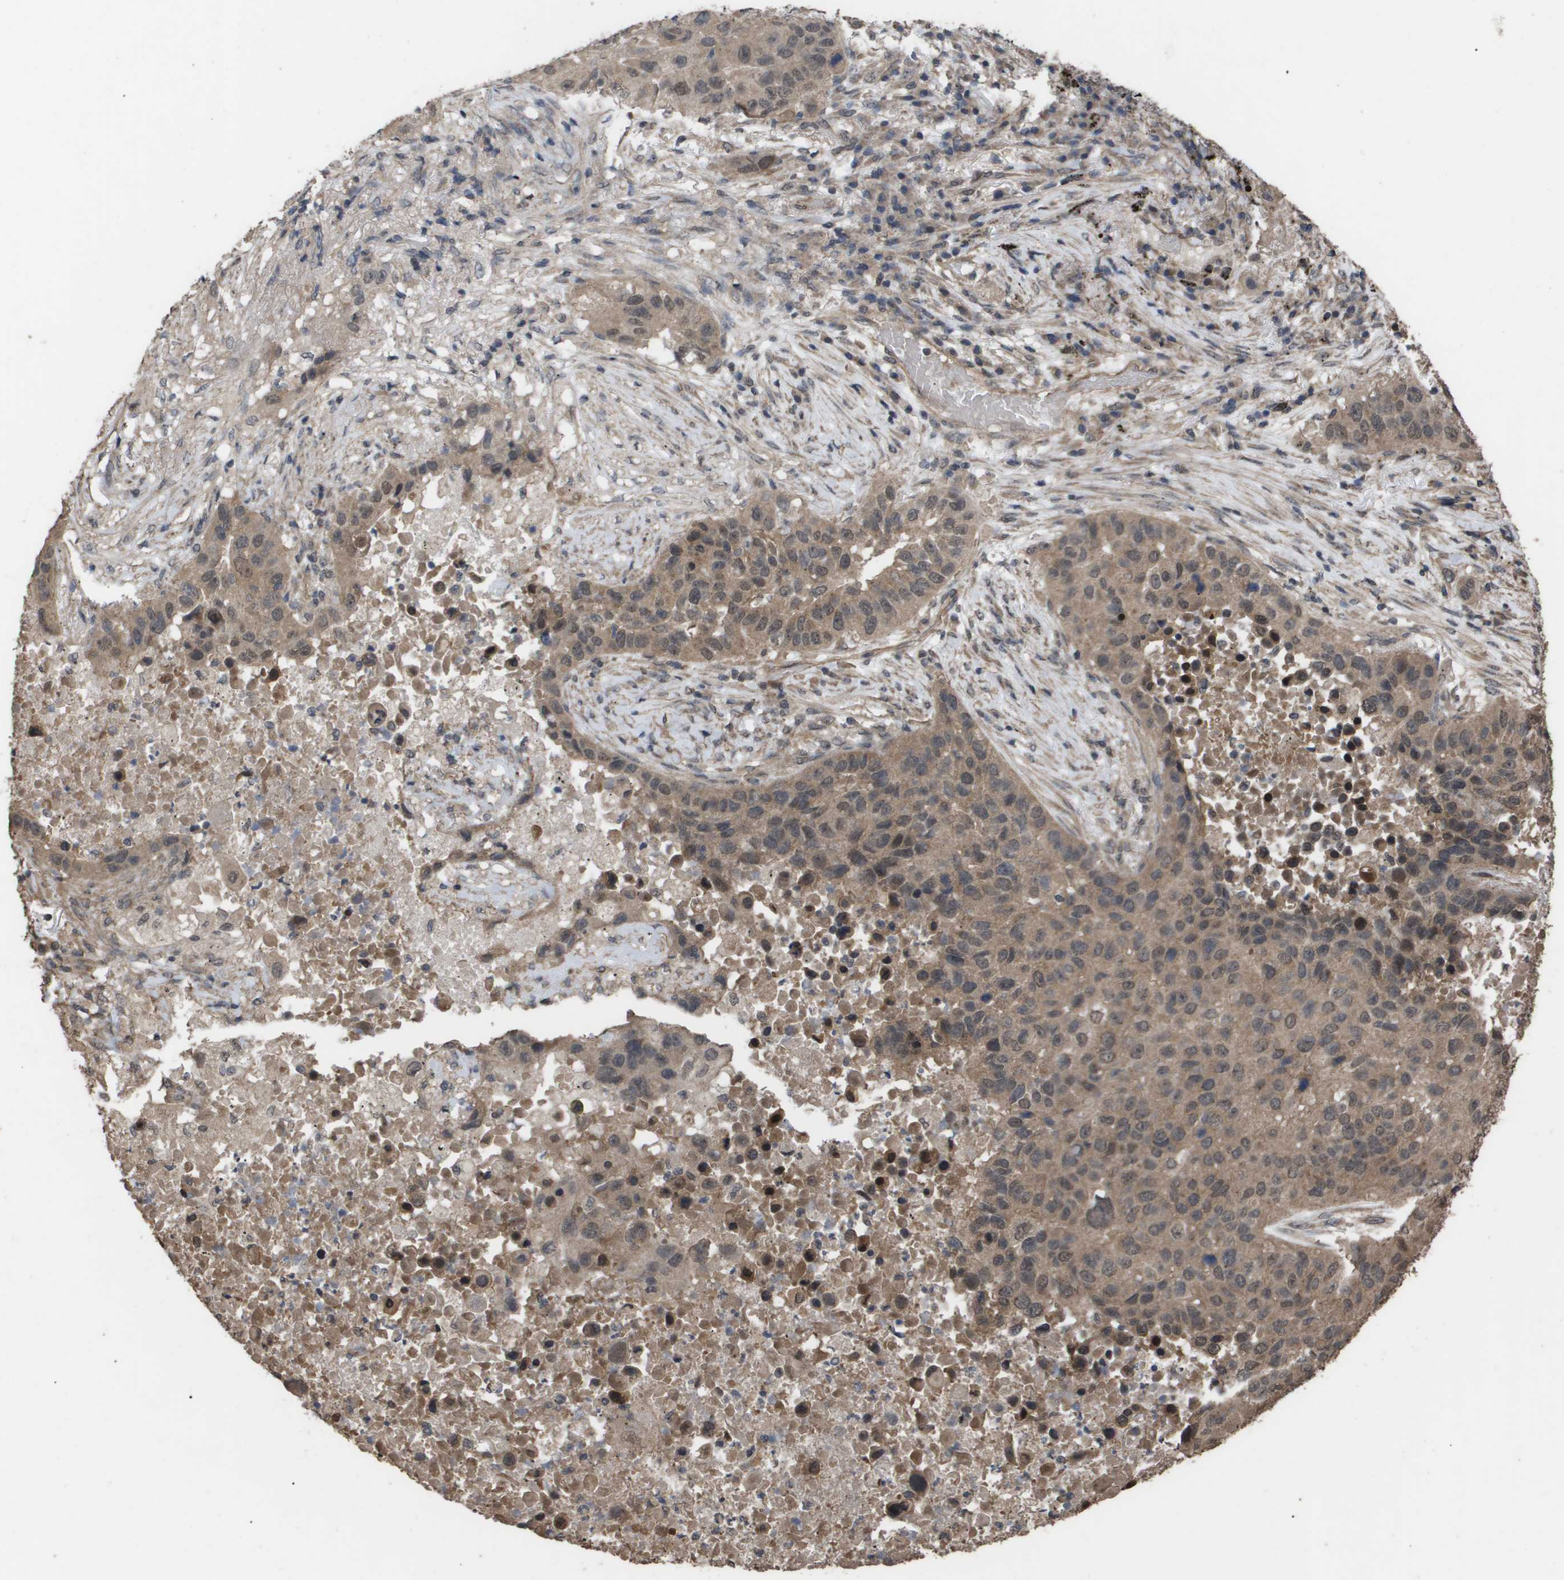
{"staining": {"intensity": "moderate", "quantity": ">75%", "location": "cytoplasmic/membranous"}, "tissue": "lung cancer", "cell_type": "Tumor cells", "image_type": "cancer", "snomed": [{"axis": "morphology", "description": "Squamous cell carcinoma, NOS"}, {"axis": "topography", "description": "Lung"}], "caption": "Immunohistochemical staining of human lung cancer exhibits moderate cytoplasmic/membranous protein staining in approximately >75% of tumor cells. The staining was performed using DAB (3,3'-diaminobenzidine) to visualize the protein expression in brown, while the nuclei were stained in blue with hematoxylin (Magnification: 20x).", "gene": "CUL5", "patient": {"sex": "male", "age": 57}}